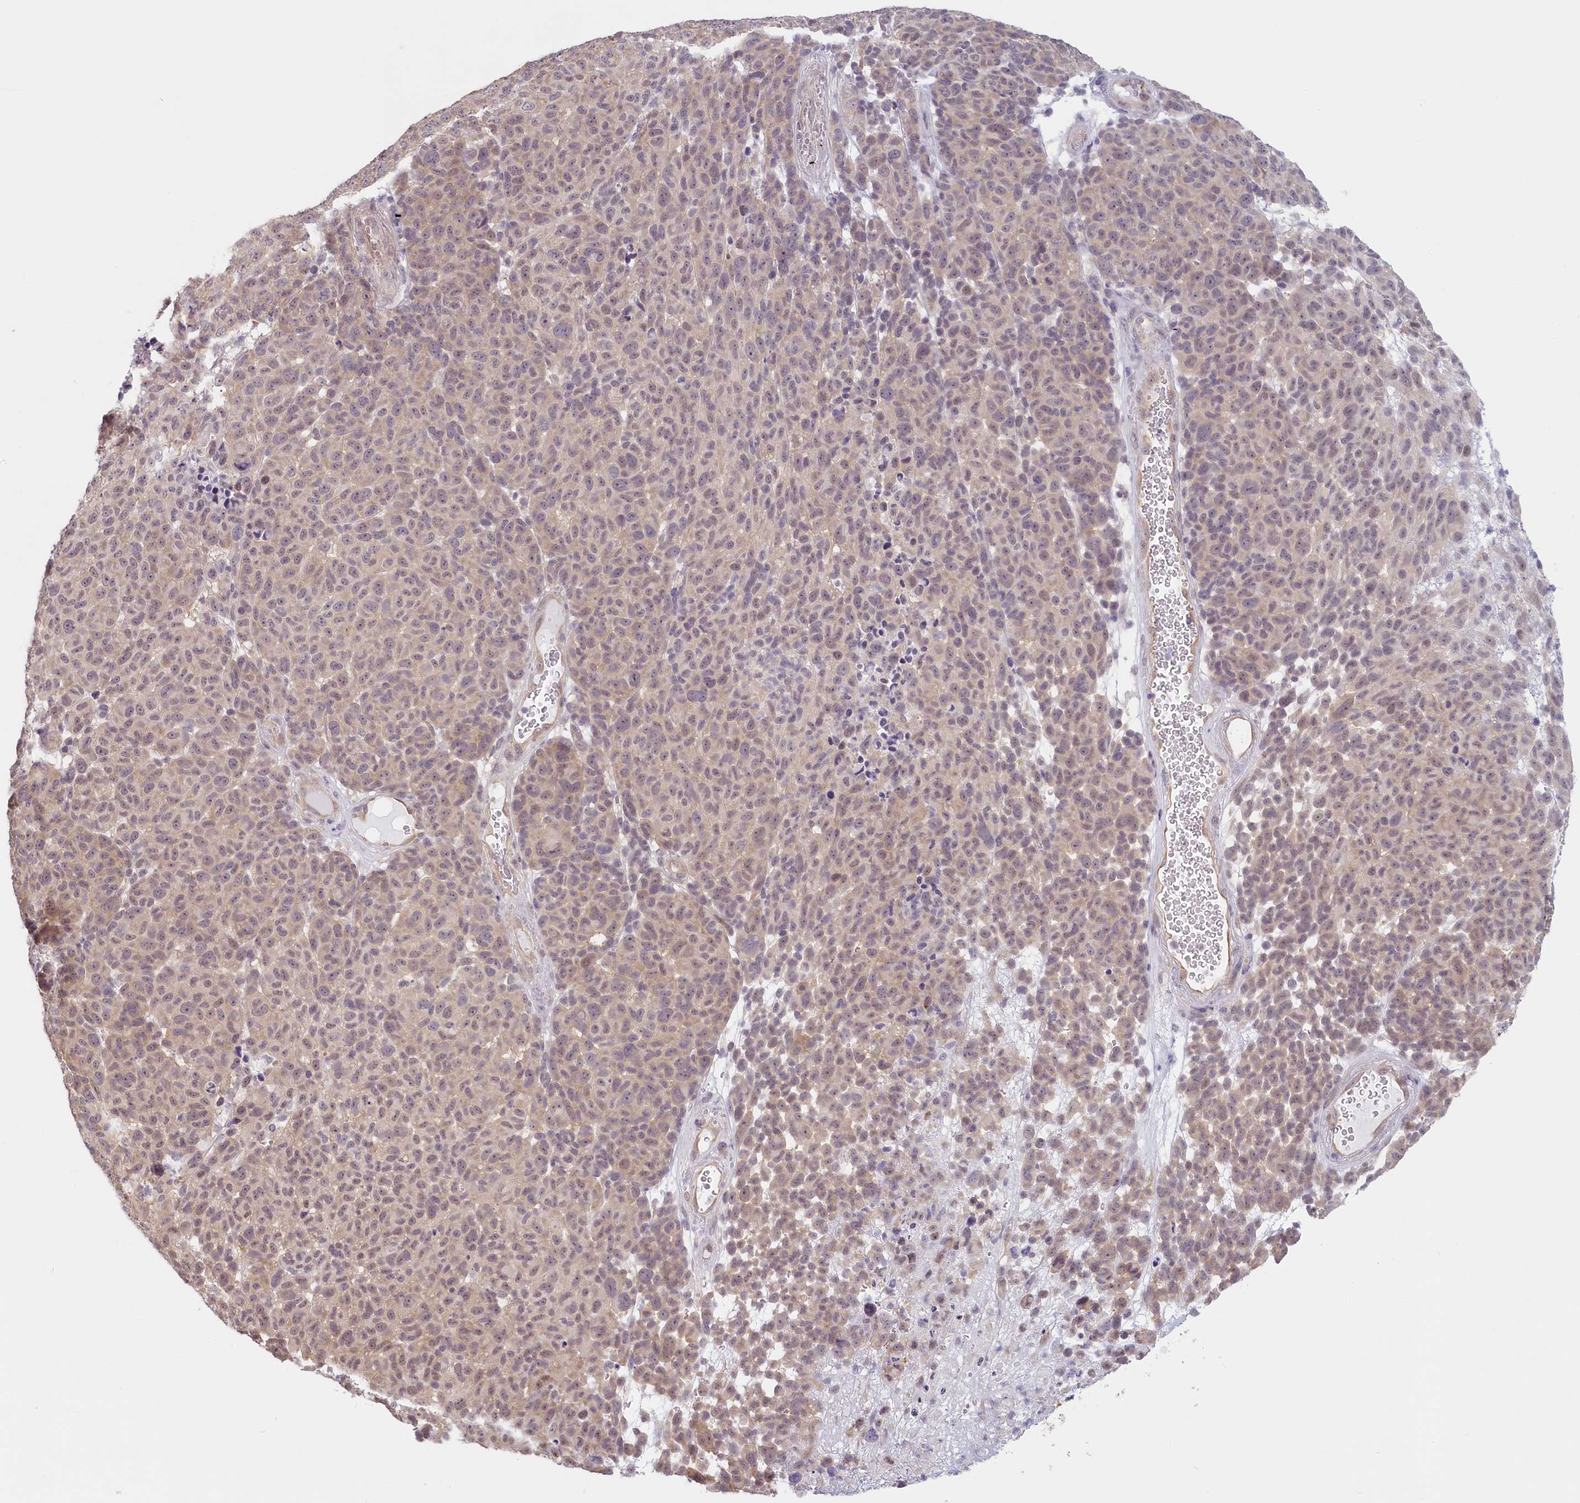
{"staining": {"intensity": "weak", "quantity": "25%-75%", "location": "nuclear"}, "tissue": "melanoma", "cell_type": "Tumor cells", "image_type": "cancer", "snomed": [{"axis": "morphology", "description": "Malignant melanoma, NOS"}, {"axis": "topography", "description": "Skin"}], "caption": "Human malignant melanoma stained for a protein (brown) exhibits weak nuclear positive staining in approximately 25%-75% of tumor cells.", "gene": "C19orf44", "patient": {"sex": "male", "age": 49}}